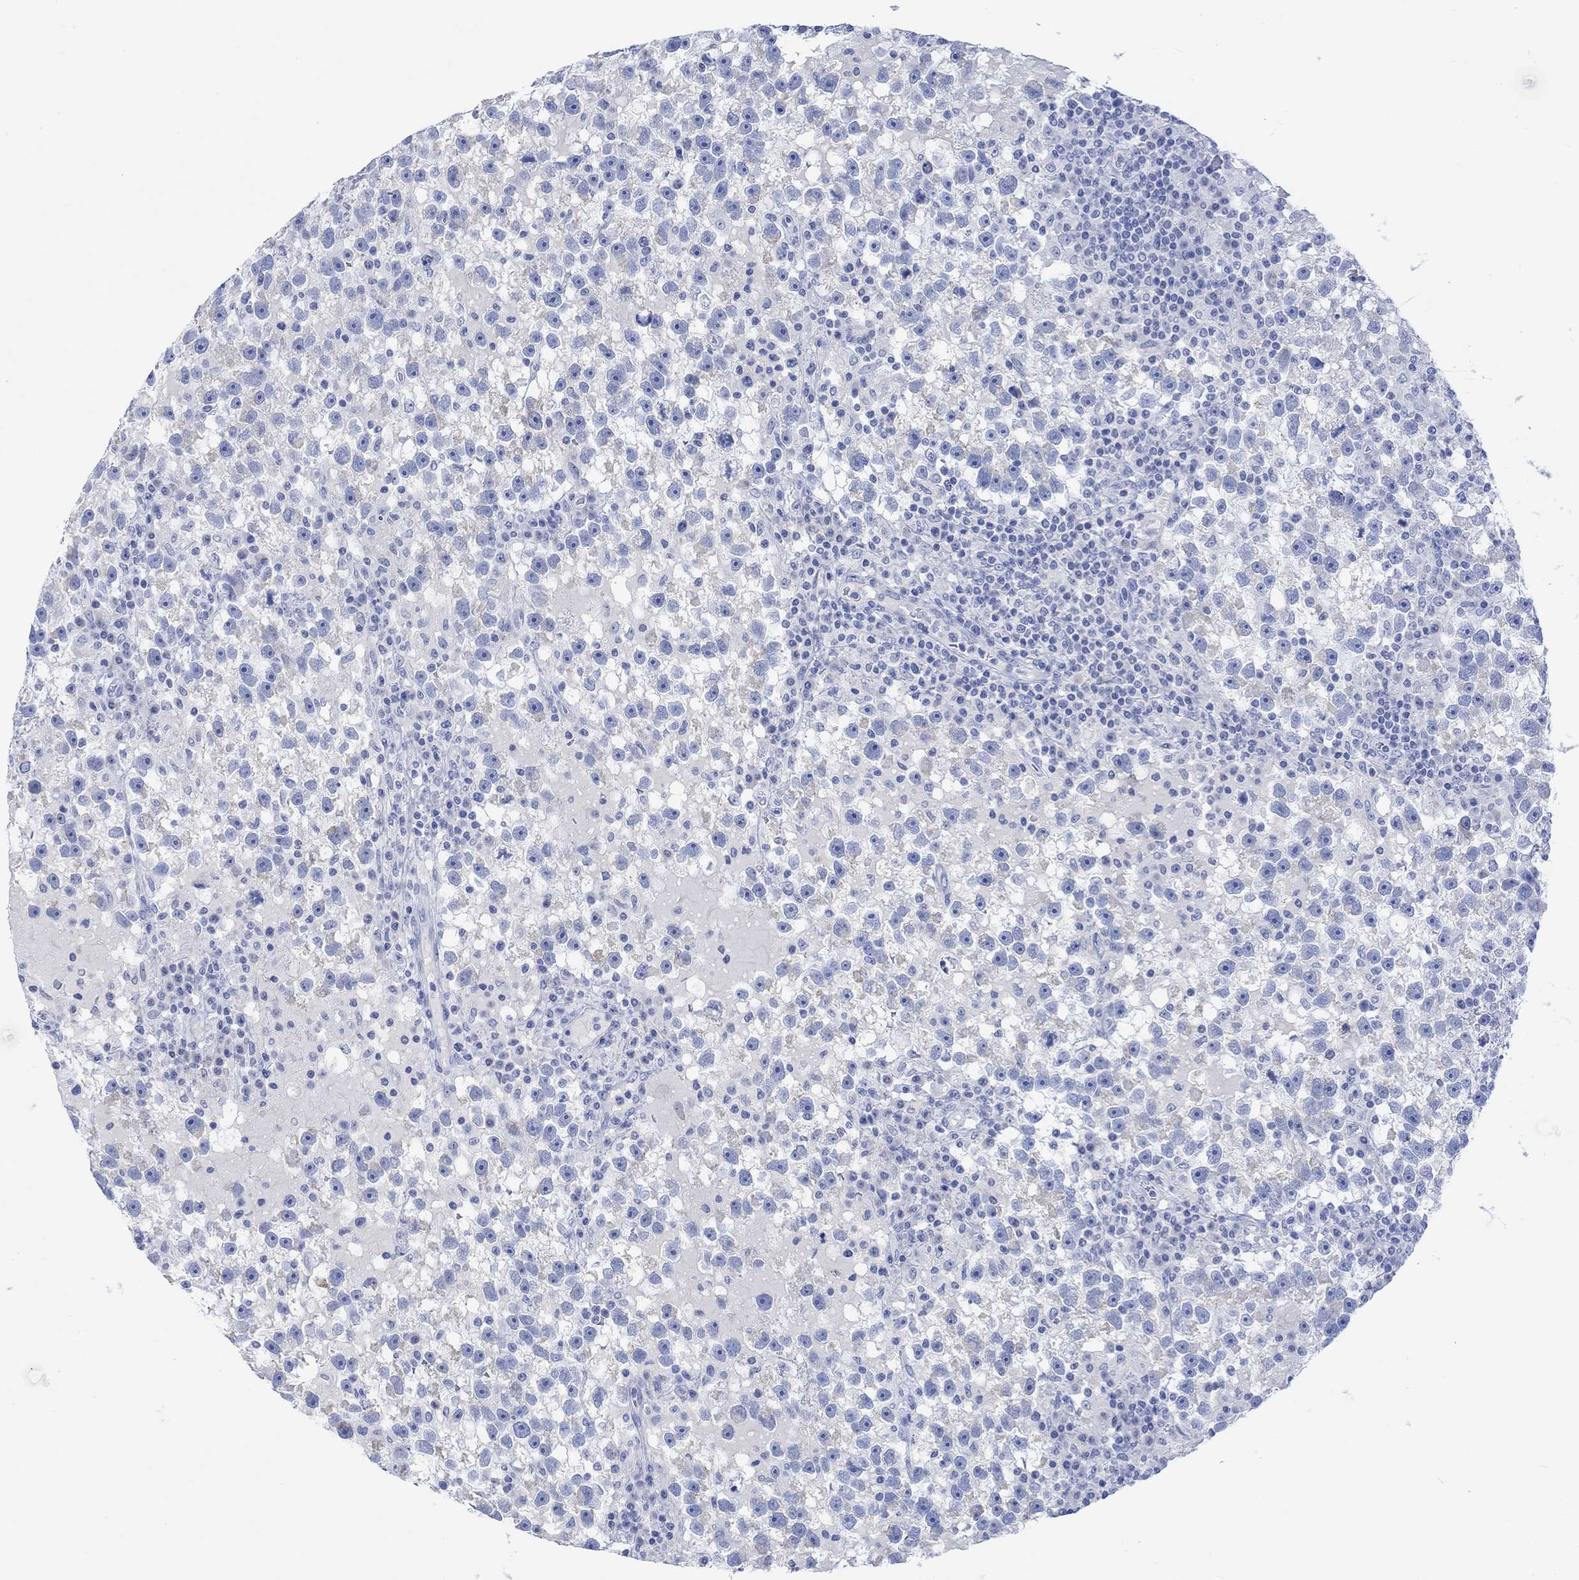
{"staining": {"intensity": "negative", "quantity": "none", "location": "none"}, "tissue": "testis cancer", "cell_type": "Tumor cells", "image_type": "cancer", "snomed": [{"axis": "morphology", "description": "Seminoma, NOS"}, {"axis": "topography", "description": "Testis"}], "caption": "The micrograph shows no staining of tumor cells in seminoma (testis).", "gene": "CALCA", "patient": {"sex": "male", "age": 47}}